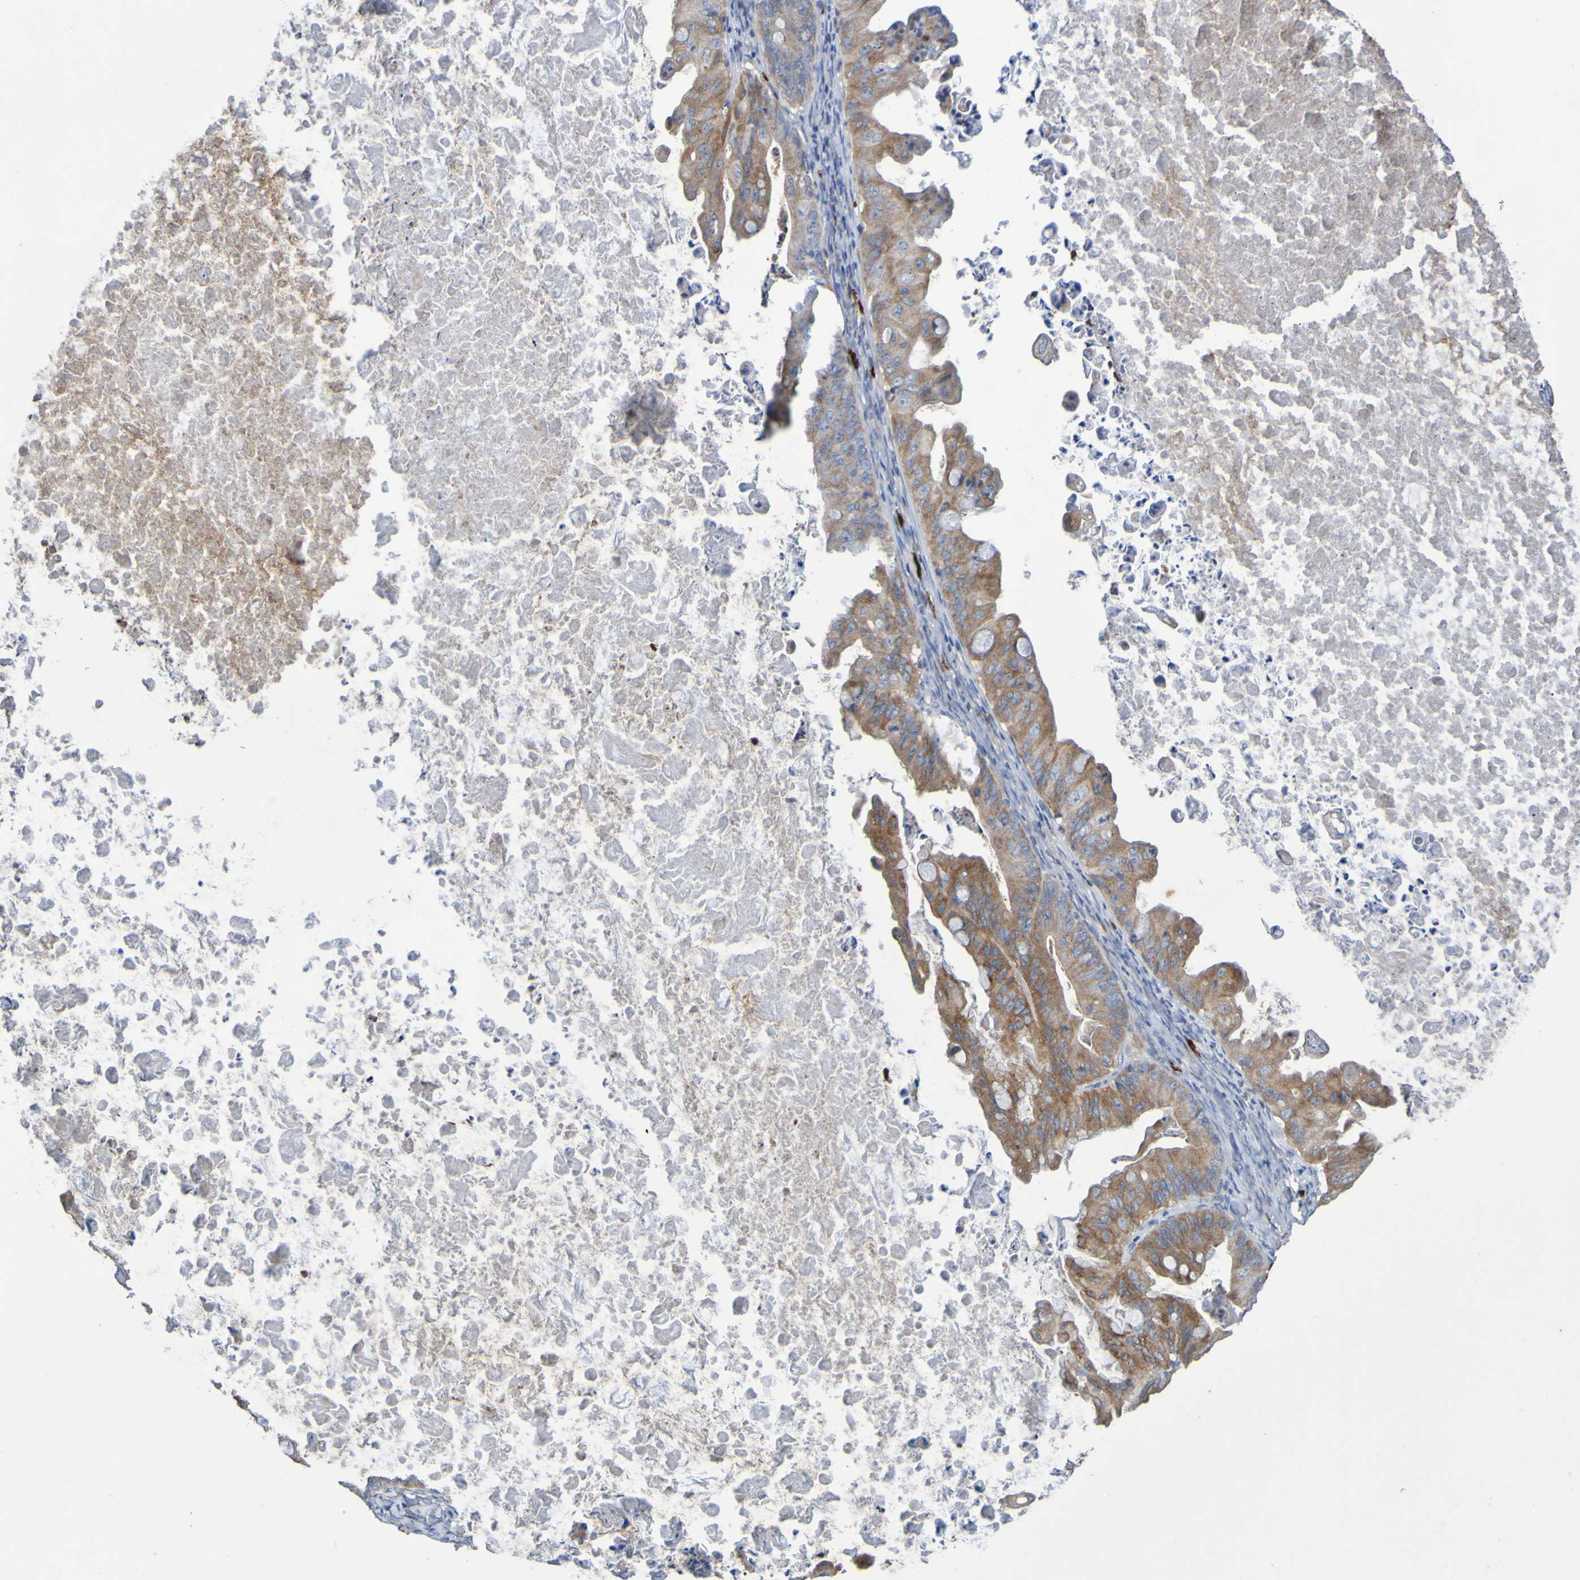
{"staining": {"intensity": "moderate", "quantity": ">75%", "location": "cytoplasmic/membranous"}, "tissue": "ovarian cancer", "cell_type": "Tumor cells", "image_type": "cancer", "snomed": [{"axis": "morphology", "description": "Cystadenocarcinoma, mucinous, NOS"}, {"axis": "topography", "description": "Ovary"}], "caption": "Immunohistochemical staining of human ovarian cancer (mucinous cystadenocarcinoma) exhibits medium levels of moderate cytoplasmic/membranous protein positivity in about >75% of tumor cells.", "gene": "C11orf24", "patient": {"sex": "female", "age": 37}}